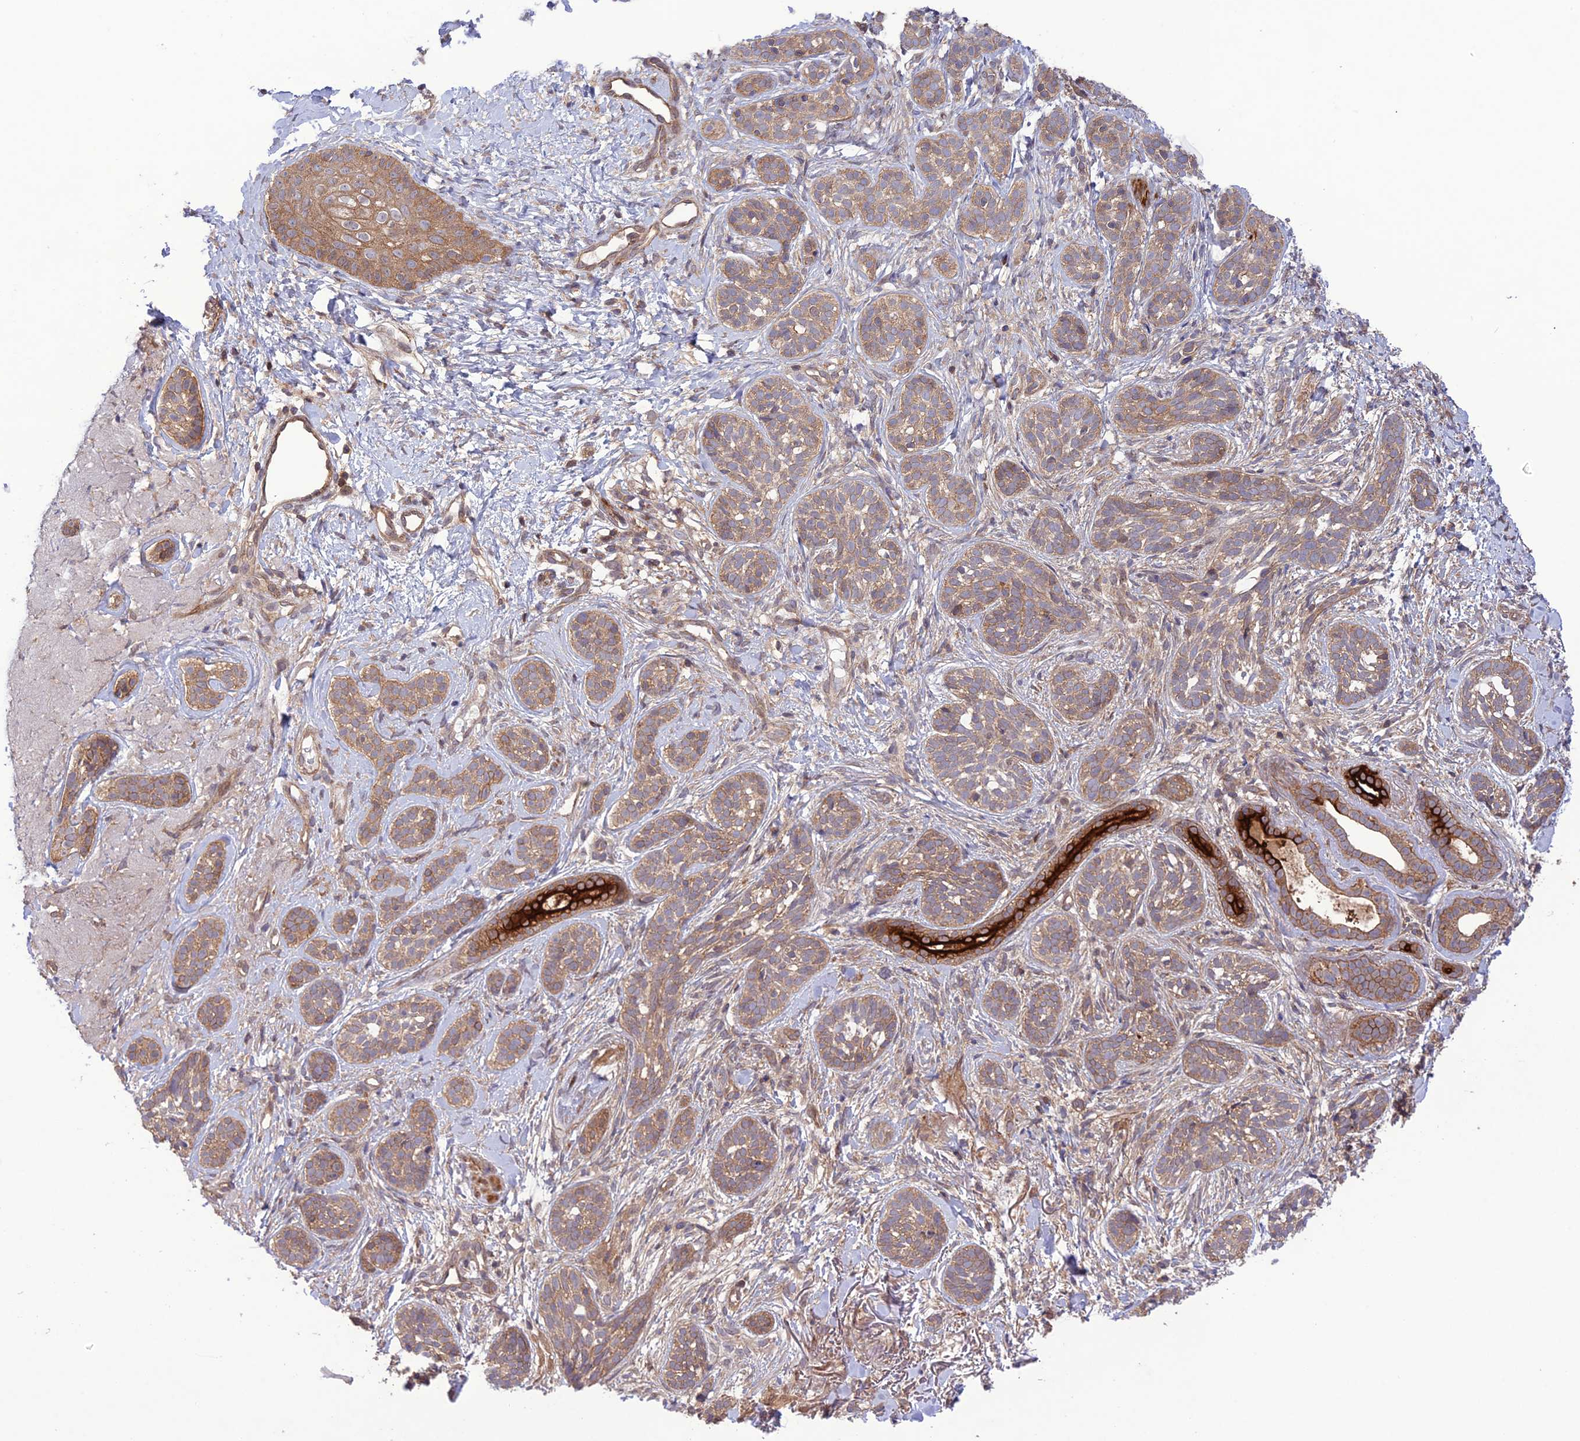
{"staining": {"intensity": "moderate", "quantity": ">75%", "location": "cytoplasmic/membranous"}, "tissue": "skin cancer", "cell_type": "Tumor cells", "image_type": "cancer", "snomed": [{"axis": "morphology", "description": "Basal cell carcinoma"}, {"axis": "topography", "description": "Skin"}], "caption": "Brown immunohistochemical staining in skin basal cell carcinoma demonstrates moderate cytoplasmic/membranous expression in approximately >75% of tumor cells.", "gene": "FCHSD1", "patient": {"sex": "male", "age": 71}}